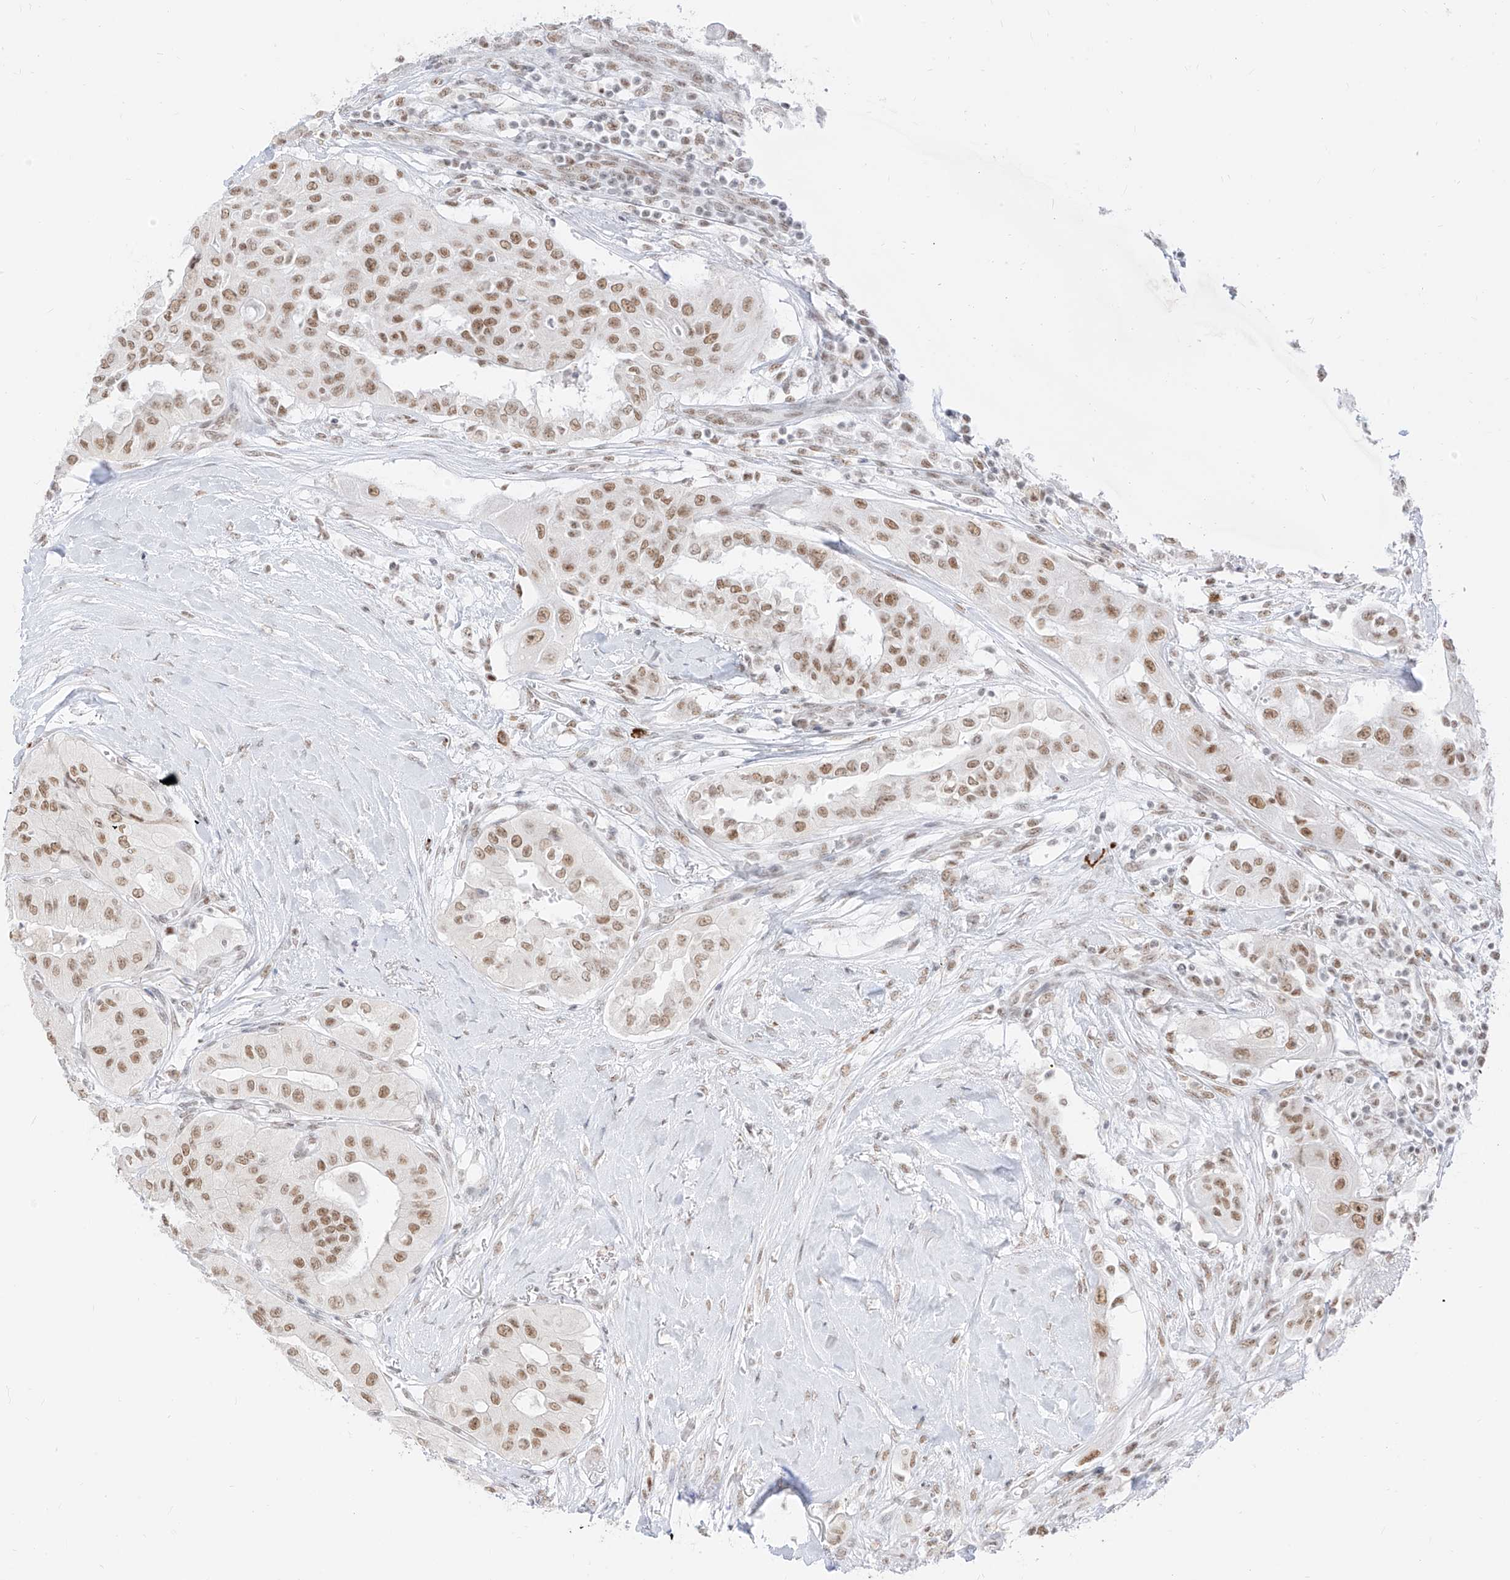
{"staining": {"intensity": "moderate", "quantity": ">75%", "location": "nuclear"}, "tissue": "thyroid cancer", "cell_type": "Tumor cells", "image_type": "cancer", "snomed": [{"axis": "morphology", "description": "Papillary adenocarcinoma, NOS"}, {"axis": "topography", "description": "Thyroid gland"}], "caption": "DAB immunohistochemical staining of thyroid cancer demonstrates moderate nuclear protein positivity in approximately >75% of tumor cells.", "gene": "SUPT5H", "patient": {"sex": "female", "age": 59}}